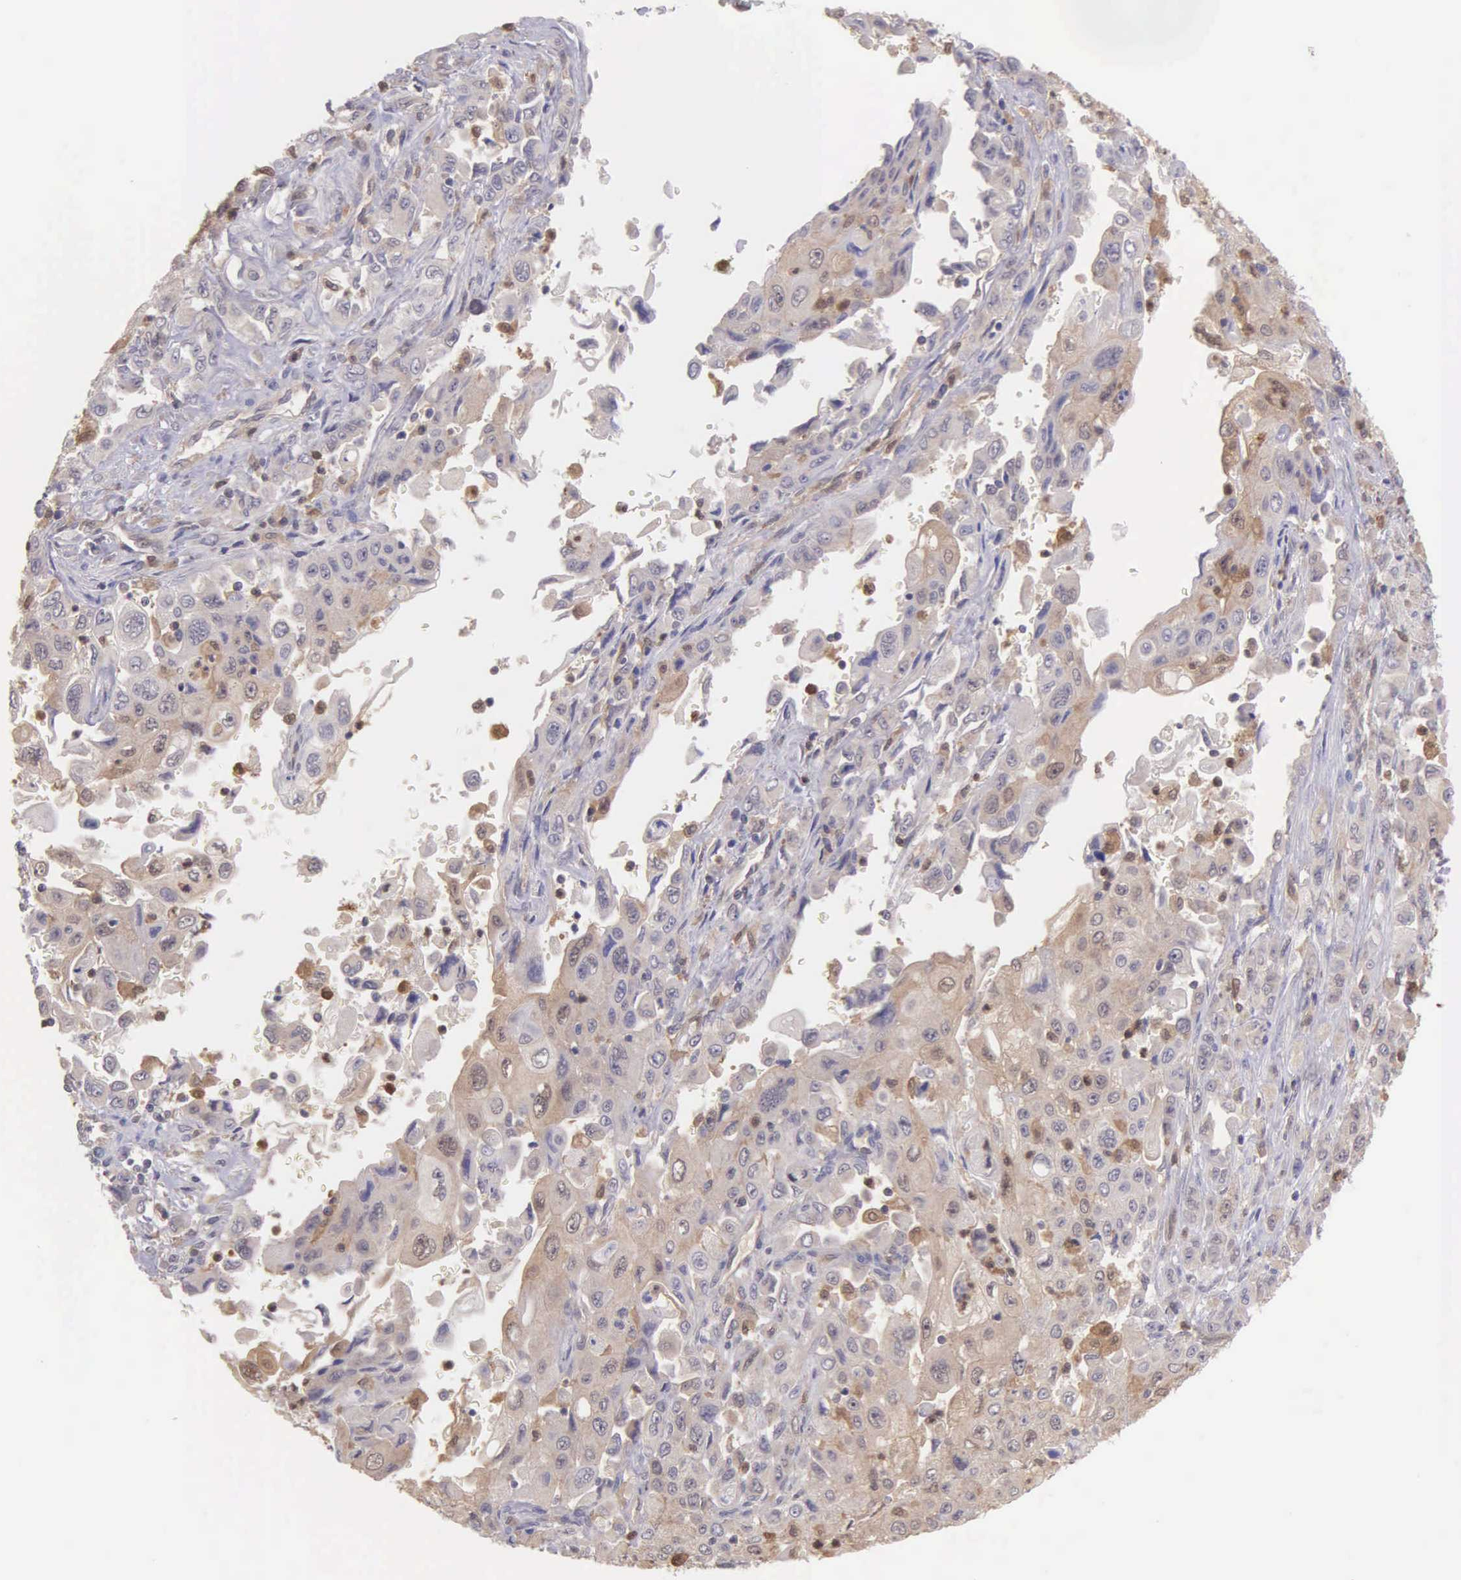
{"staining": {"intensity": "moderate", "quantity": "25%-75%", "location": "cytoplasmic/membranous"}, "tissue": "pancreatic cancer", "cell_type": "Tumor cells", "image_type": "cancer", "snomed": [{"axis": "morphology", "description": "Adenocarcinoma, NOS"}, {"axis": "topography", "description": "Pancreas"}], "caption": "High-magnification brightfield microscopy of adenocarcinoma (pancreatic) stained with DAB (3,3'-diaminobenzidine) (brown) and counterstained with hematoxylin (blue). tumor cells exhibit moderate cytoplasmic/membranous expression is seen in about25%-75% of cells.", "gene": "BID", "patient": {"sex": "male", "age": 70}}